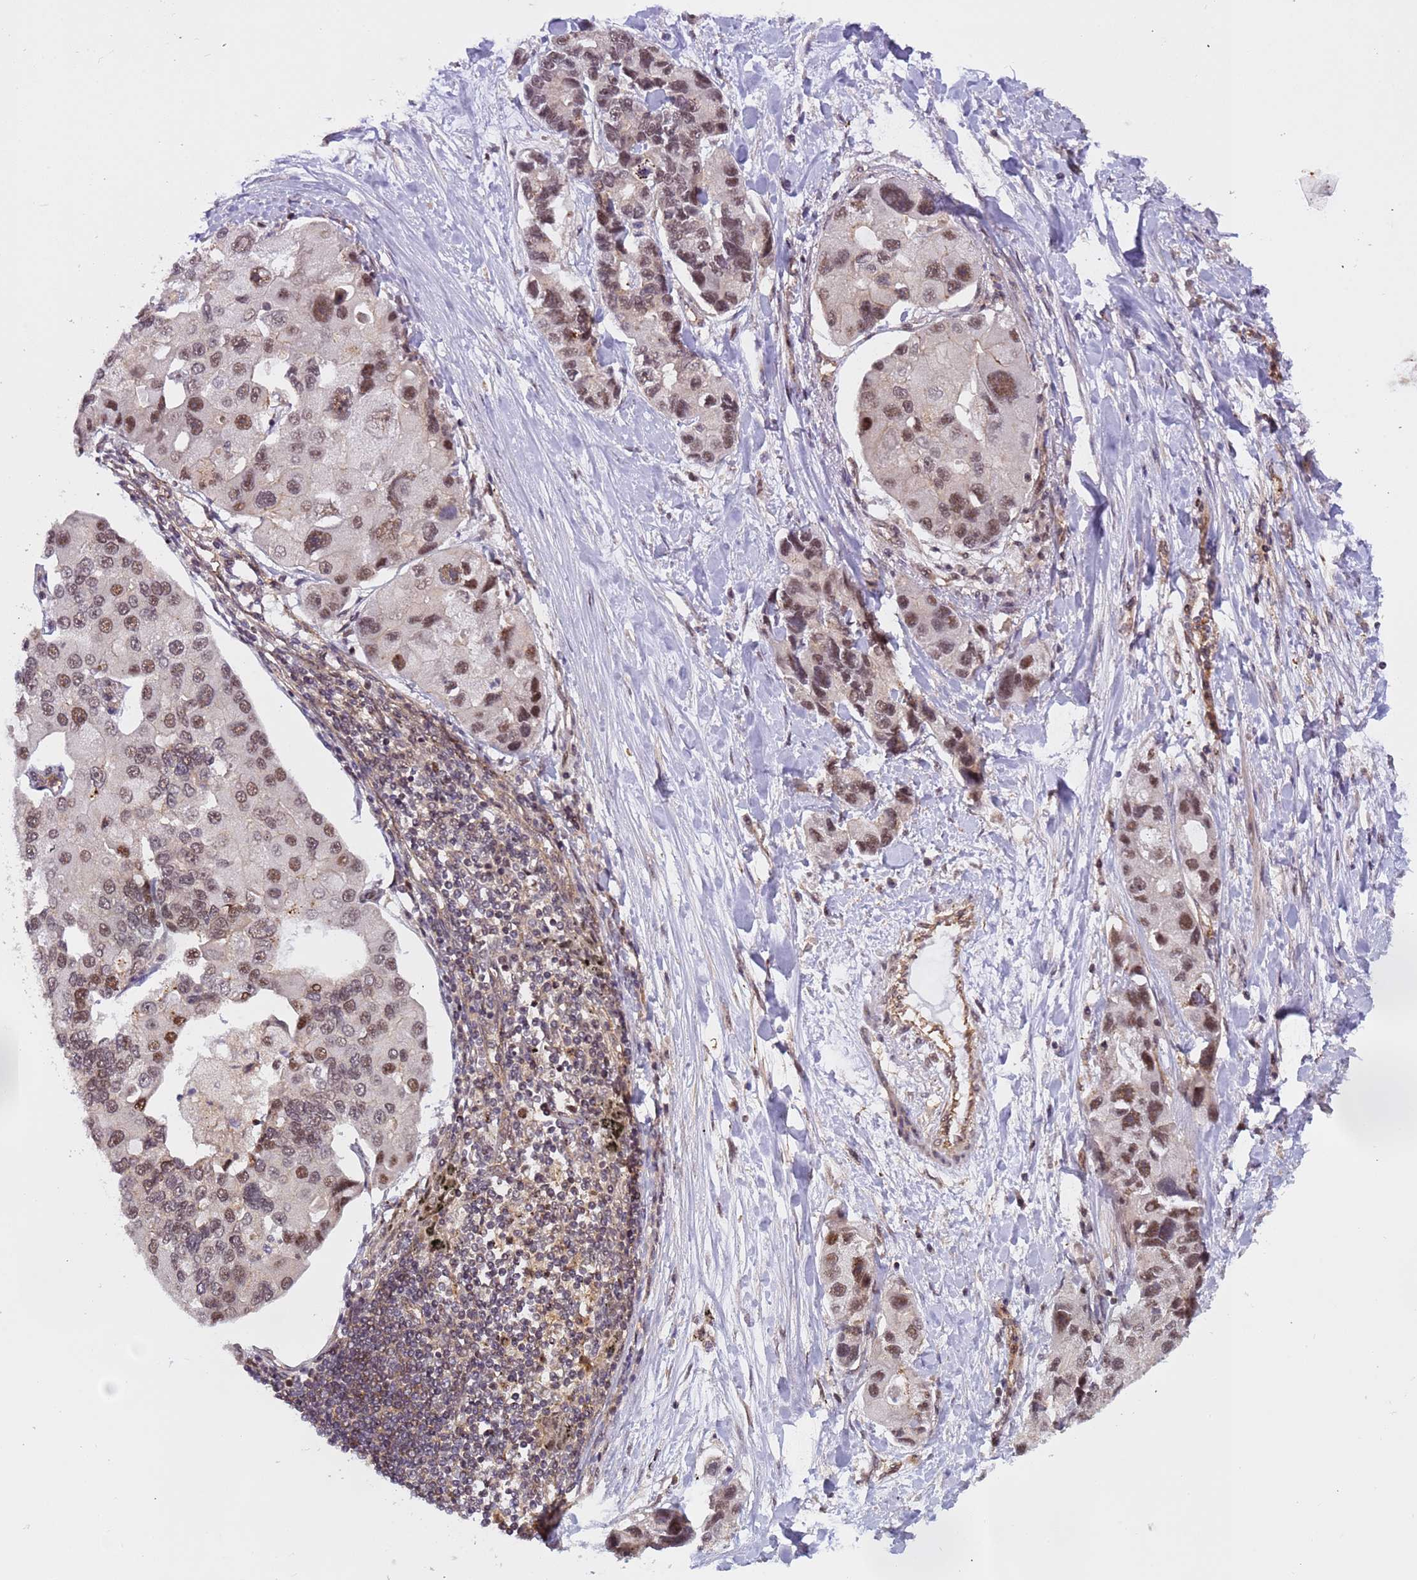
{"staining": {"intensity": "moderate", "quantity": ">75%", "location": "nuclear"}, "tissue": "lung cancer", "cell_type": "Tumor cells", "image_type": "cancer", "snomed": [{"axis": "morphology", "description": "Adenocarcinoma, NOS"}, {"axis": "topography", "description": "Lung"}], "caption": "Human lung adenocarcinoma stained with a protein marker reveals moderate staining in tumor cells.", "gene": "EMC2", "patient": {"sex": "female", "age": 54}}